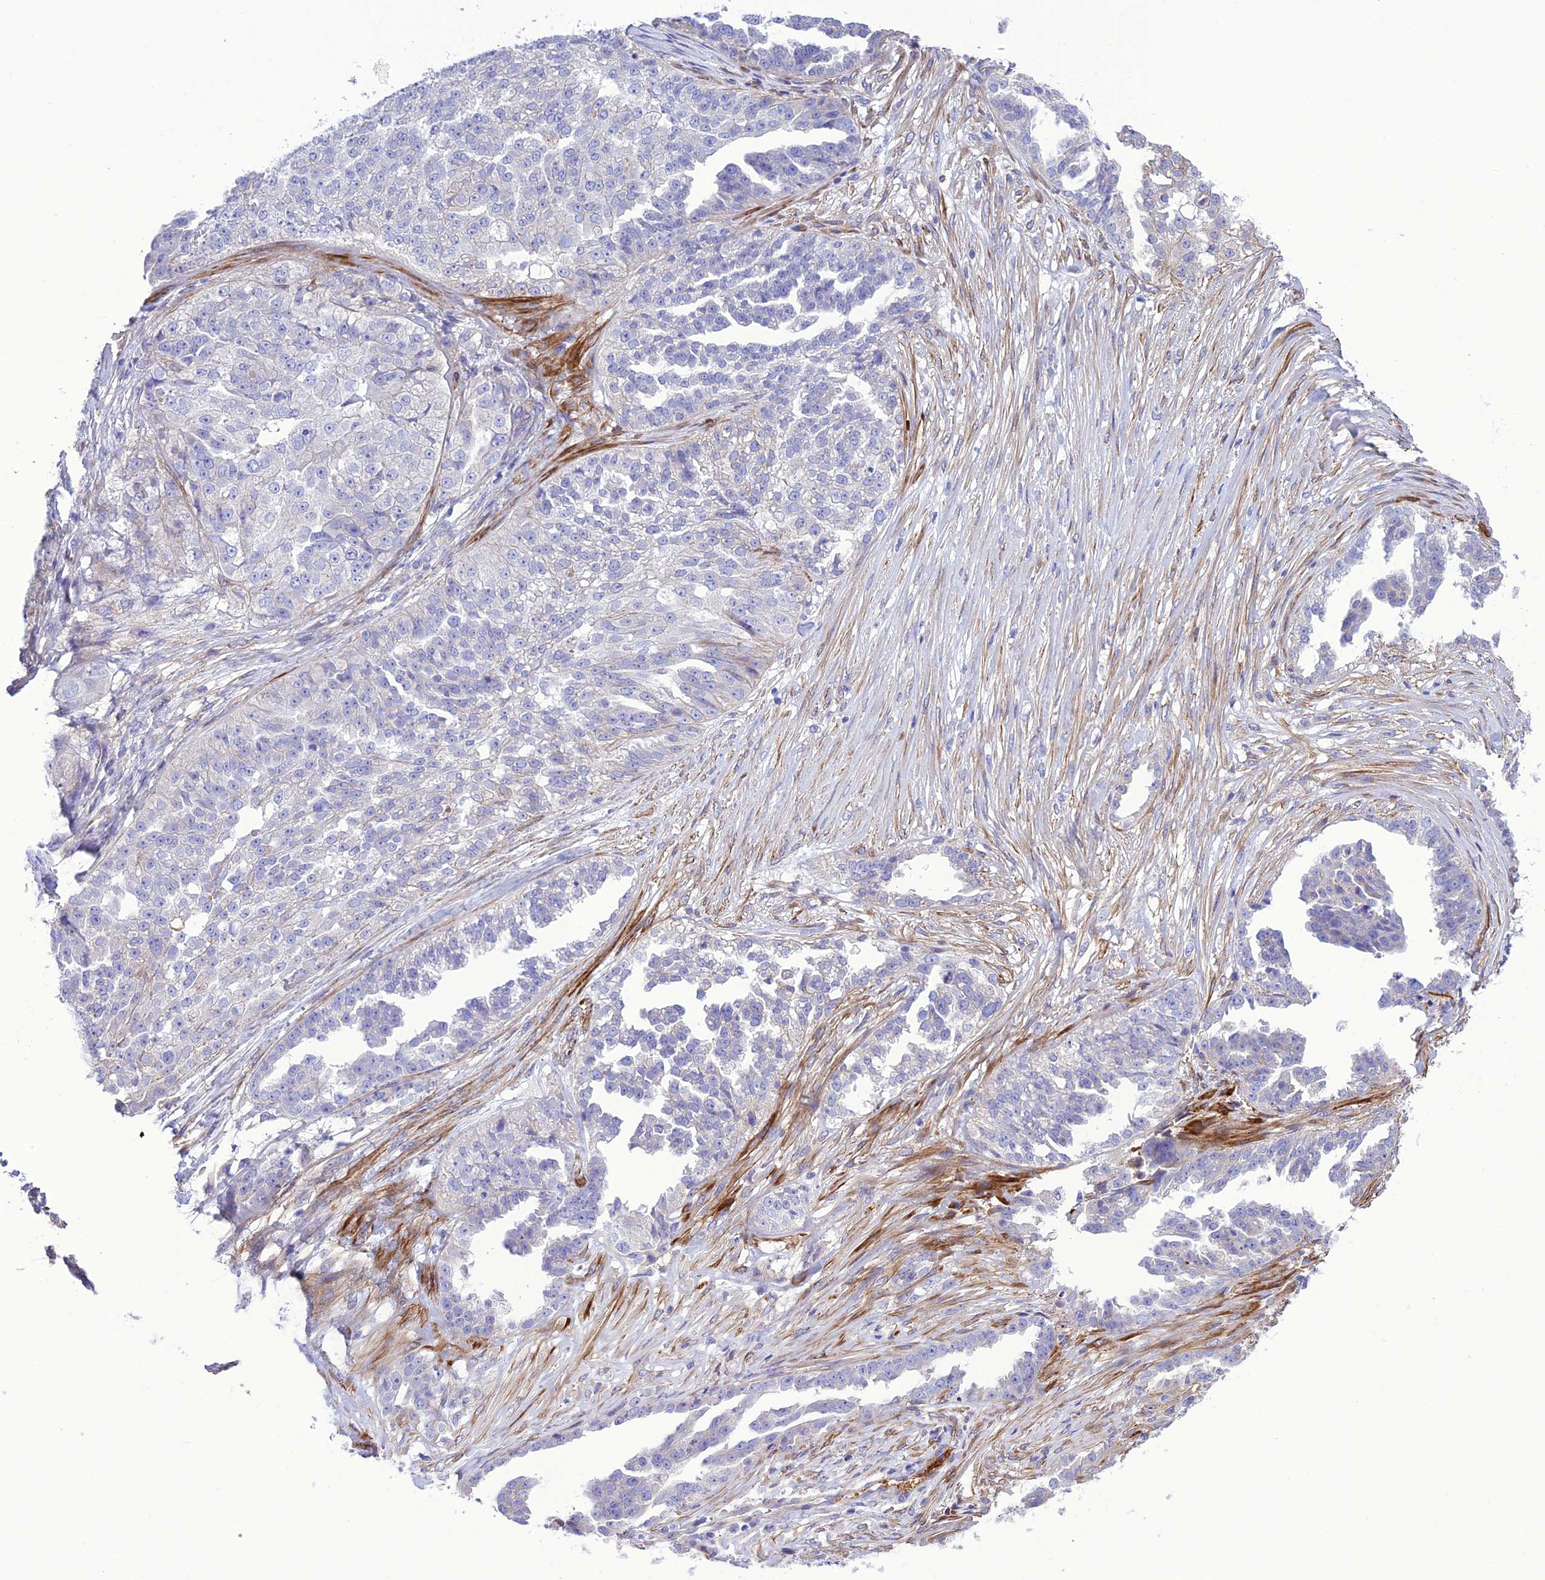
{"staining": {"intensity": "negative", "quantity": "none", "location": "none"}, "tissue": "ovarian cancer", "cell_type": "Tumor cells", "image_type": "cancer", "snomed": [{"axis": "morphology", "description": "Cystadenocarcinoma, serous, NOS"}, {"axis": "topography", "description": "Ovary"}], "caption": "Immunohistochemistry (IHC) photomicrograph of neoplastic tissue: human serous cystadenocarcinoma (ovarian) stained with DAB reveals no significant protein positivity in tumor cells.", "gene": "FRA10AC1", "patient": {"sex": "female", "age": 58}}